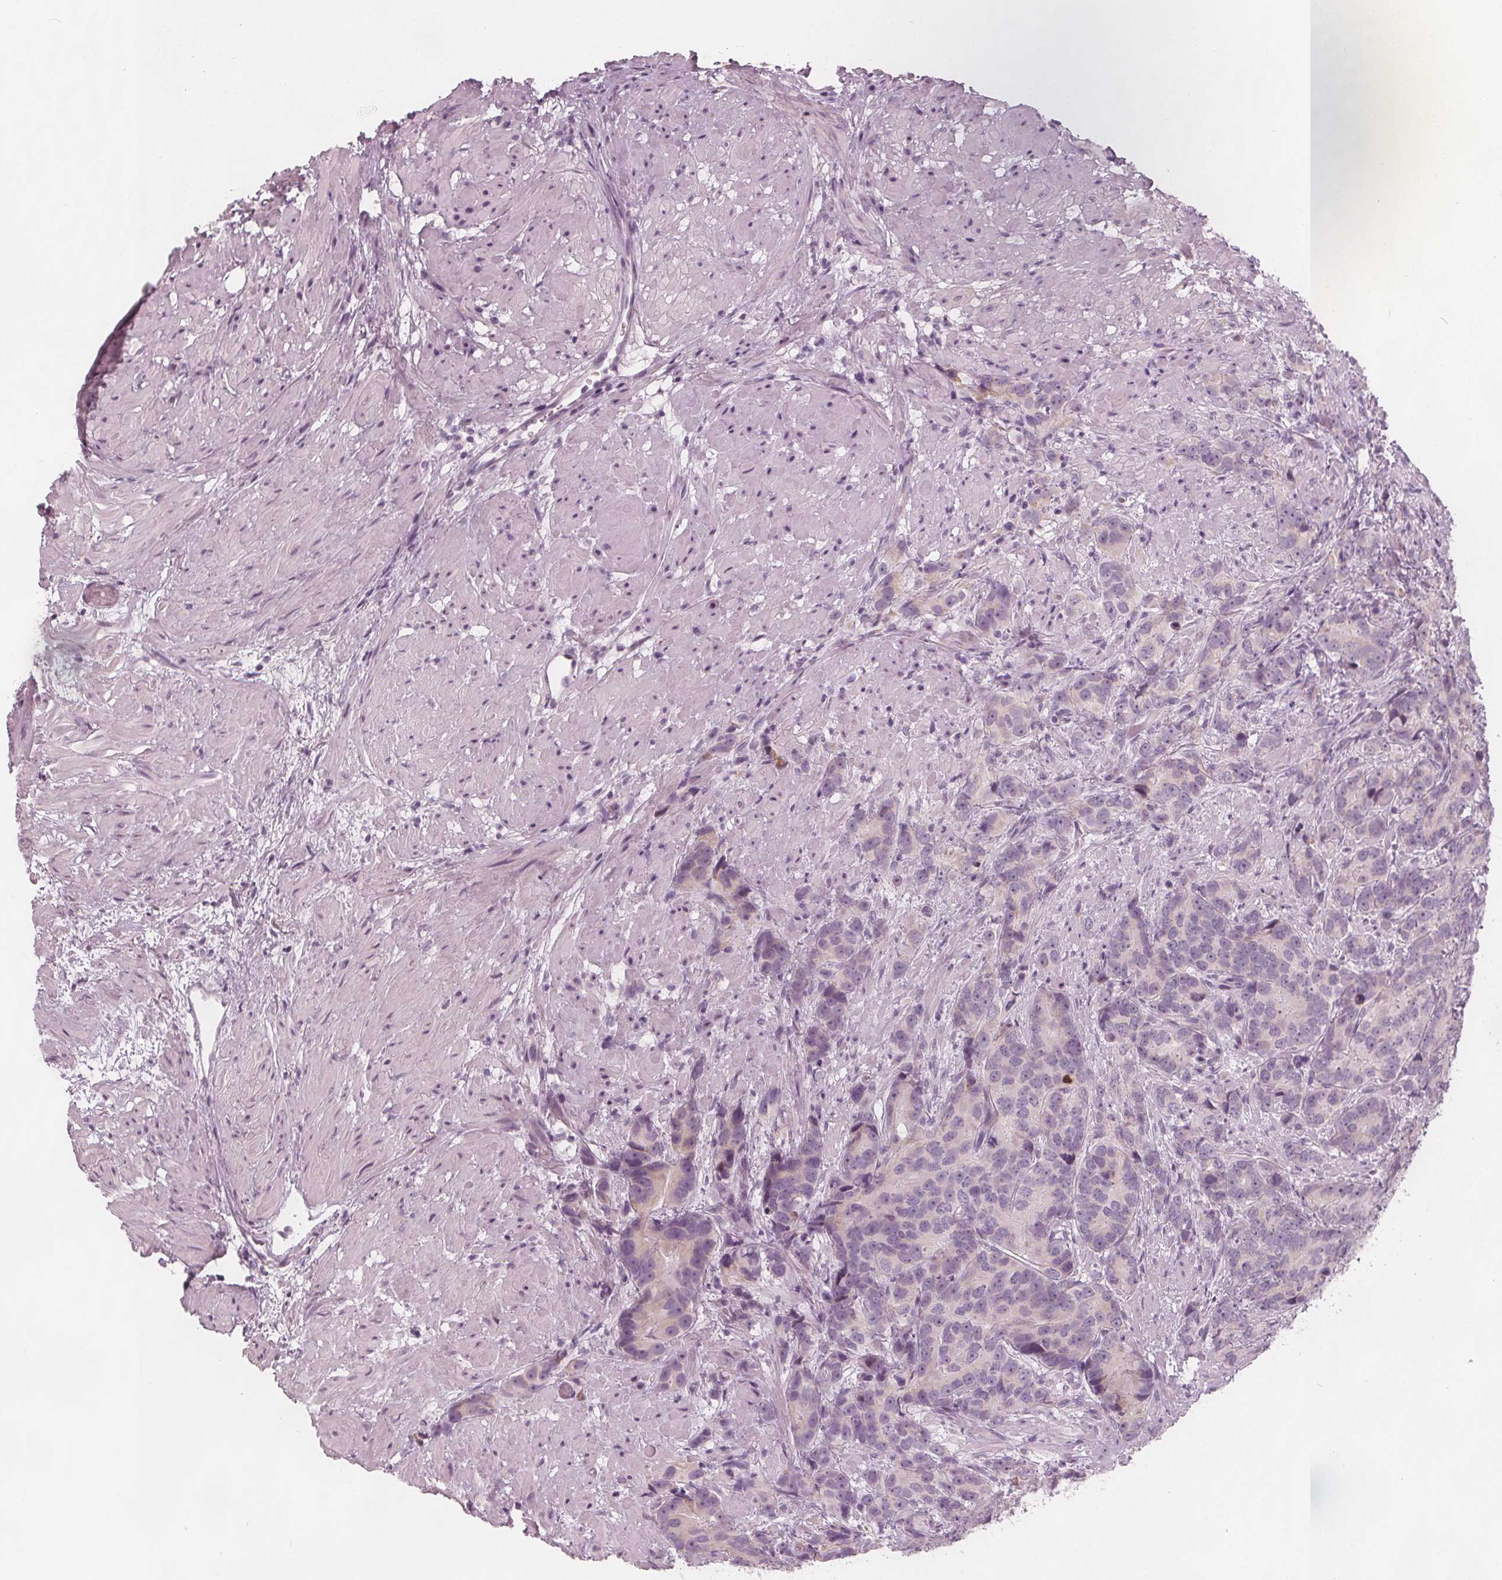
{"staining": {"intensity": "negative", "quantity": "none", "location": "none"}, "tissue": "prostate cancer", "cell_type": "Tumor cells", "image_type": "cancer", "snomed": [{"axis": "morphology", "description": "Adenocarcinoma, High grade"}, {"axis": "topography", "description": "Prostate"}], "caption": "There is no significant expression in tumor cells of prostate cancer (high-grade adenocarcinoma).", "gene": "BRSK1", "patient": {"sex": "male", "age": 90}}